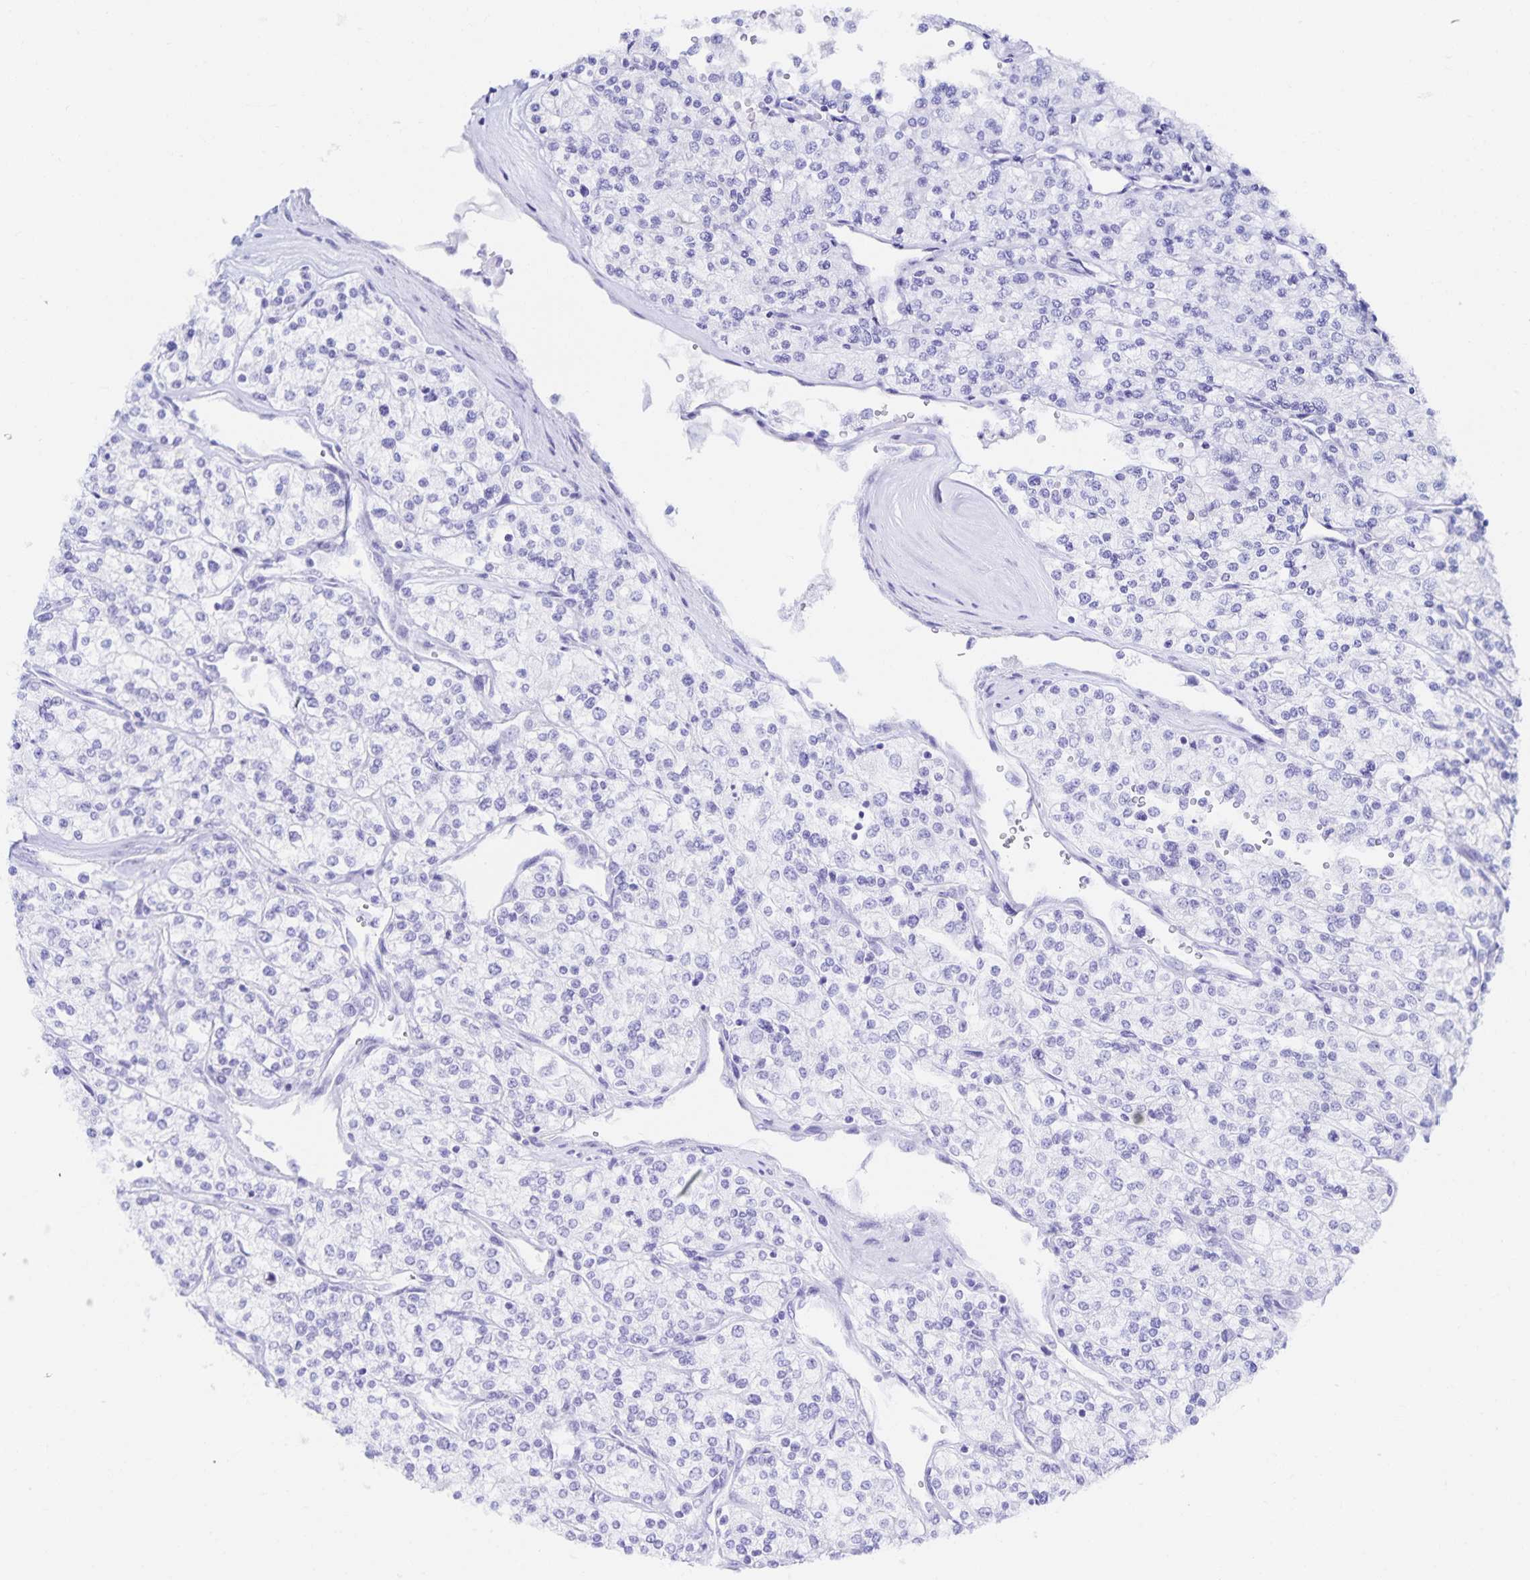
{"staining": {"intensity": "negative", "quantity": "none", "location": "none"}, "tissue": "renal cancer", "cell_type": "Tumor cells", "image_type": "cancer", "snomed": [{"axis": "morphology", "description": "Adenocarcinoma, NOS"}, {"axis": "topography", "description": "Kidney"}], "caption": "High power microscopy histopathology image of an immunohistochemistry photomicrograph of renal cancer, revealing no significant positivity in tumor cells. (DAB immunohistochemistry, high magnification).", "gene": "SNTN", "patient": {"sex": "male", "age": 80}}